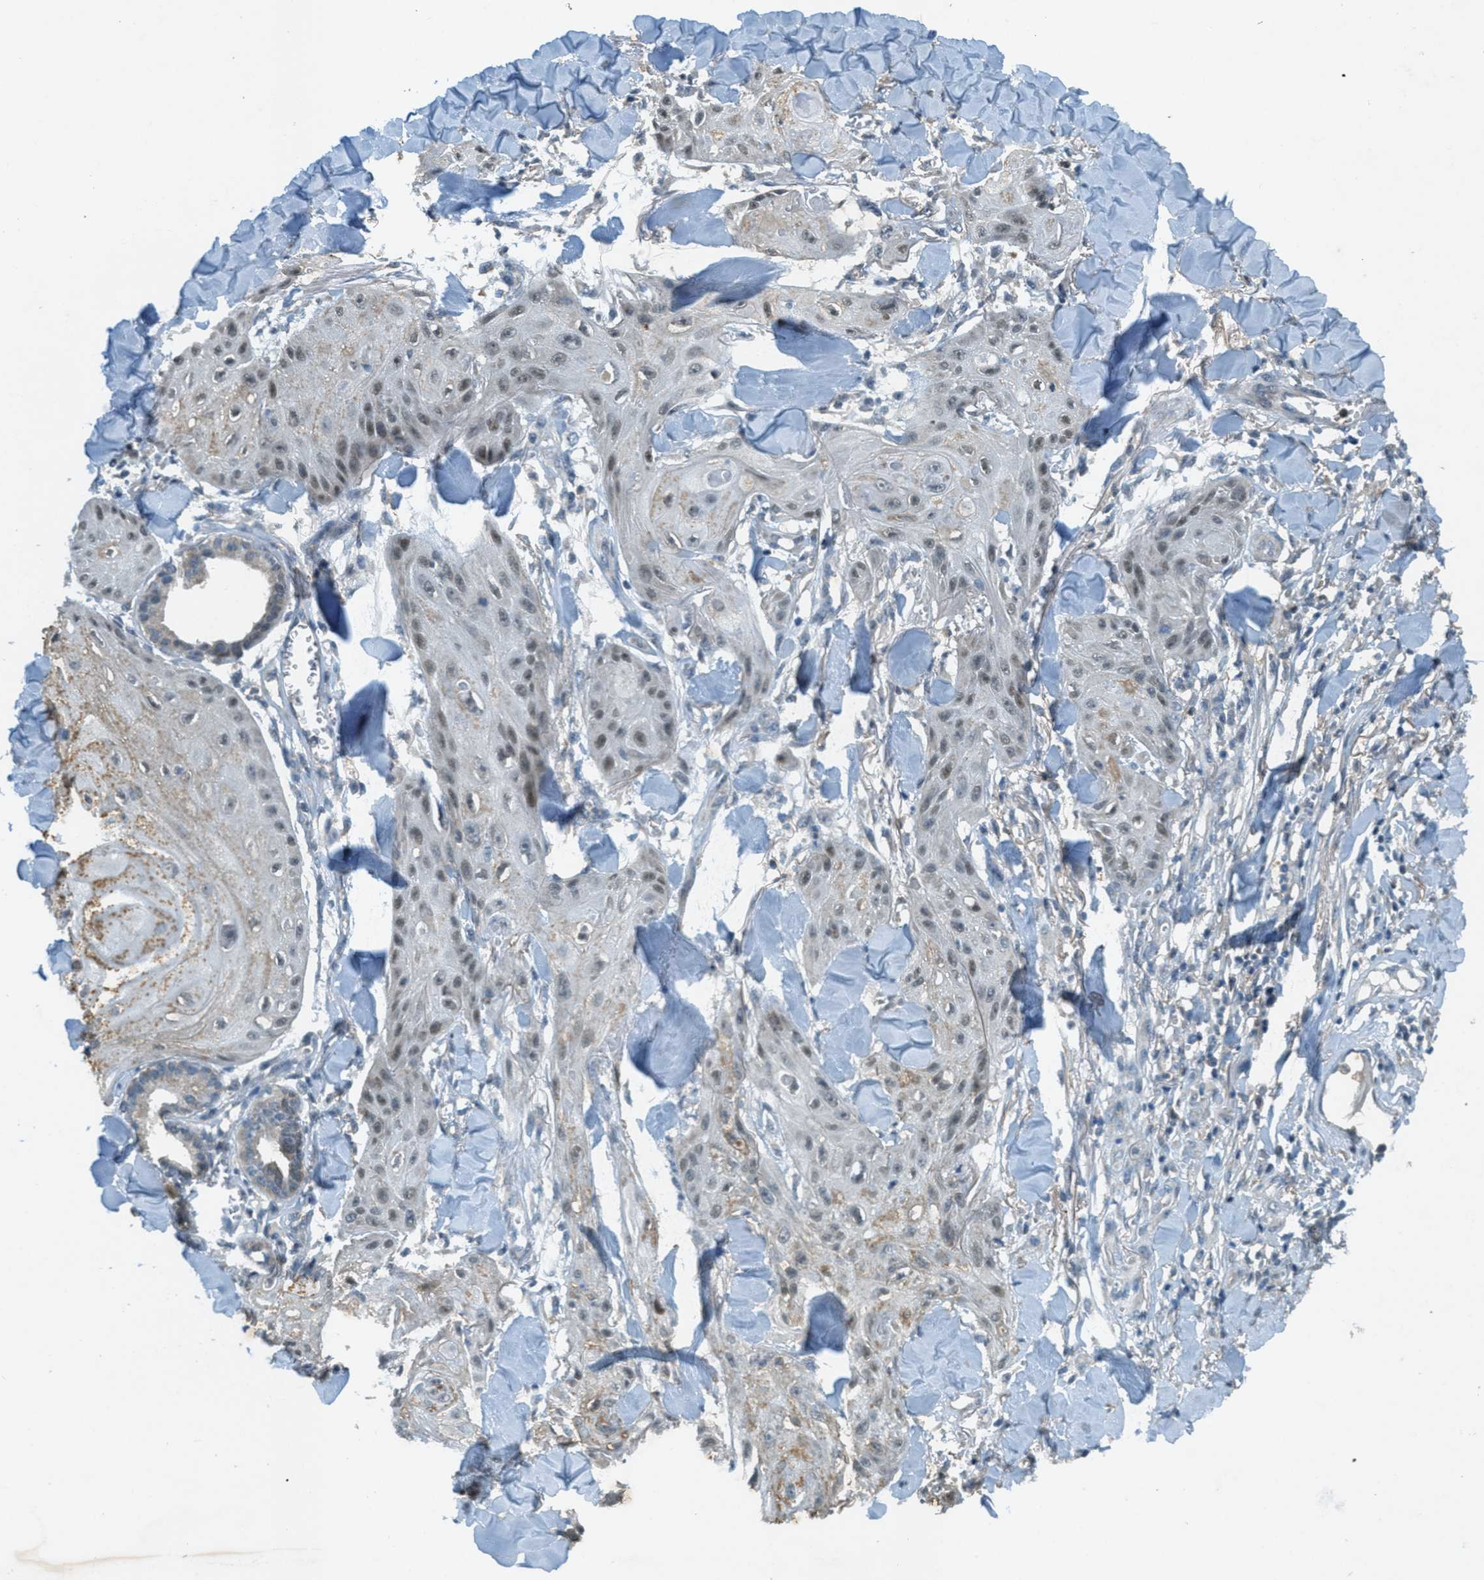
{"staining": {"intensity": "weak", "quantity": "<25%", "location": "nuclear"}, "tissue": "skin cancer", "cell_type": "Tumor cells", "image_type": "cancer", "snomed": [{"axis": "morphology", "description": "Squamous cell carcinoma, NOS"}, {"axis": "topography", "description": "Skin"}], "caption": "The micrograph reveals no staining of tumor cells in squamous cell carcinoma (skin).", "gene": "TCF20", "patient": {"sex": "male", "age": 74}}